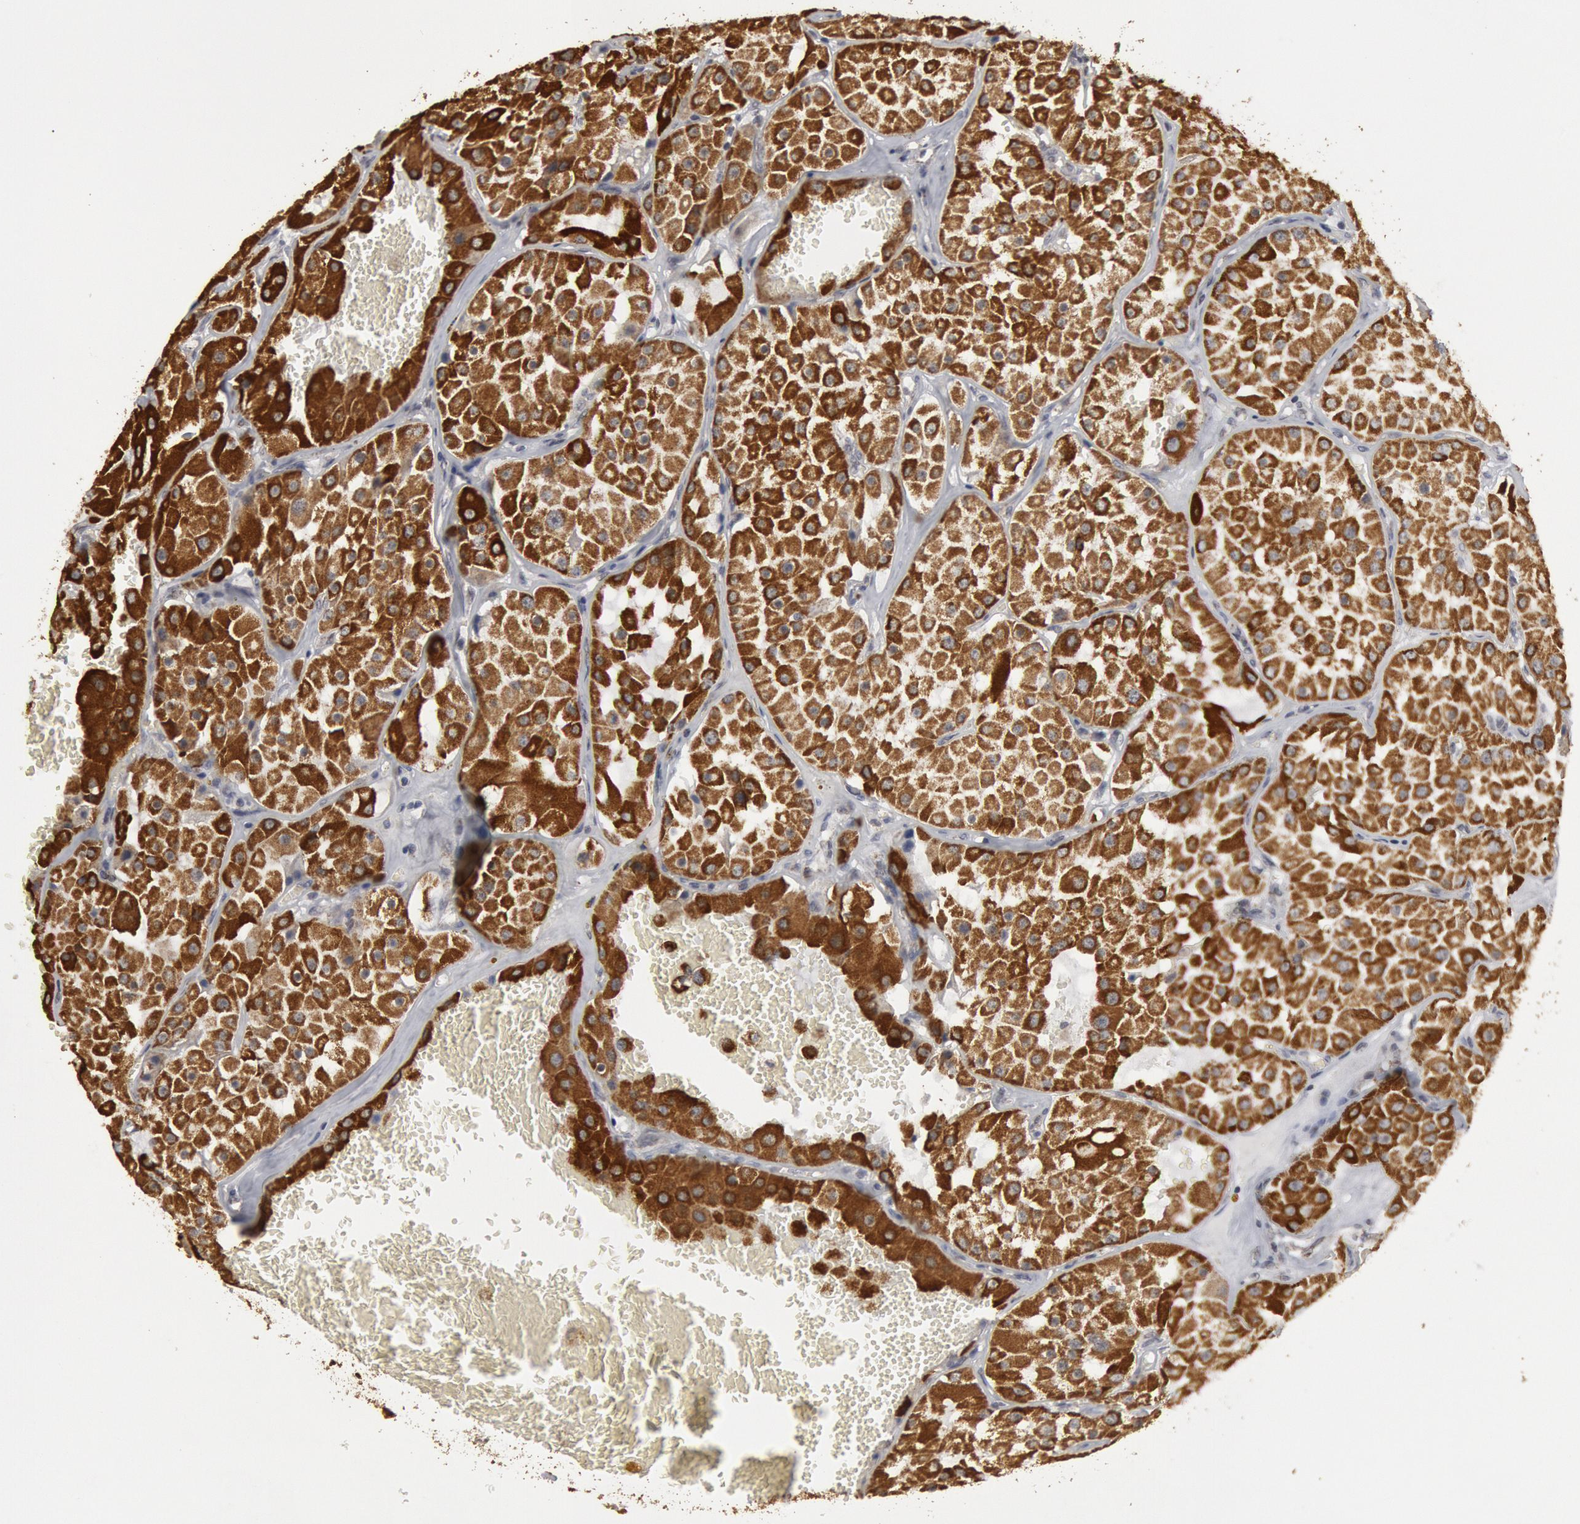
{"staining": {"intensity": "strong", "quantity": ">75%", "location": "cytoplasmic/membranous"}, "tissue": "renal cancer", "cell_type": "Tumor cells", "image_type": "cancer", "snomed": [{"axis": "morphology", "description": "Adenocarcinoma, uncertain malignant potential"}, {"axis": "topography", "description": "Kidney"}], "caption": "Immunohistochemical staining of human adenocarcinoma,  uncertain malignant potential (renal) exhibits high levels of strong cytoplasmic/membranous protein staining in approximately >75% of tumor cells. (brown staining indicates protein expression, while blue staining denotes nuclei).", "gene": "CASP9", "patient": {"sex": "male", "age": 63}}